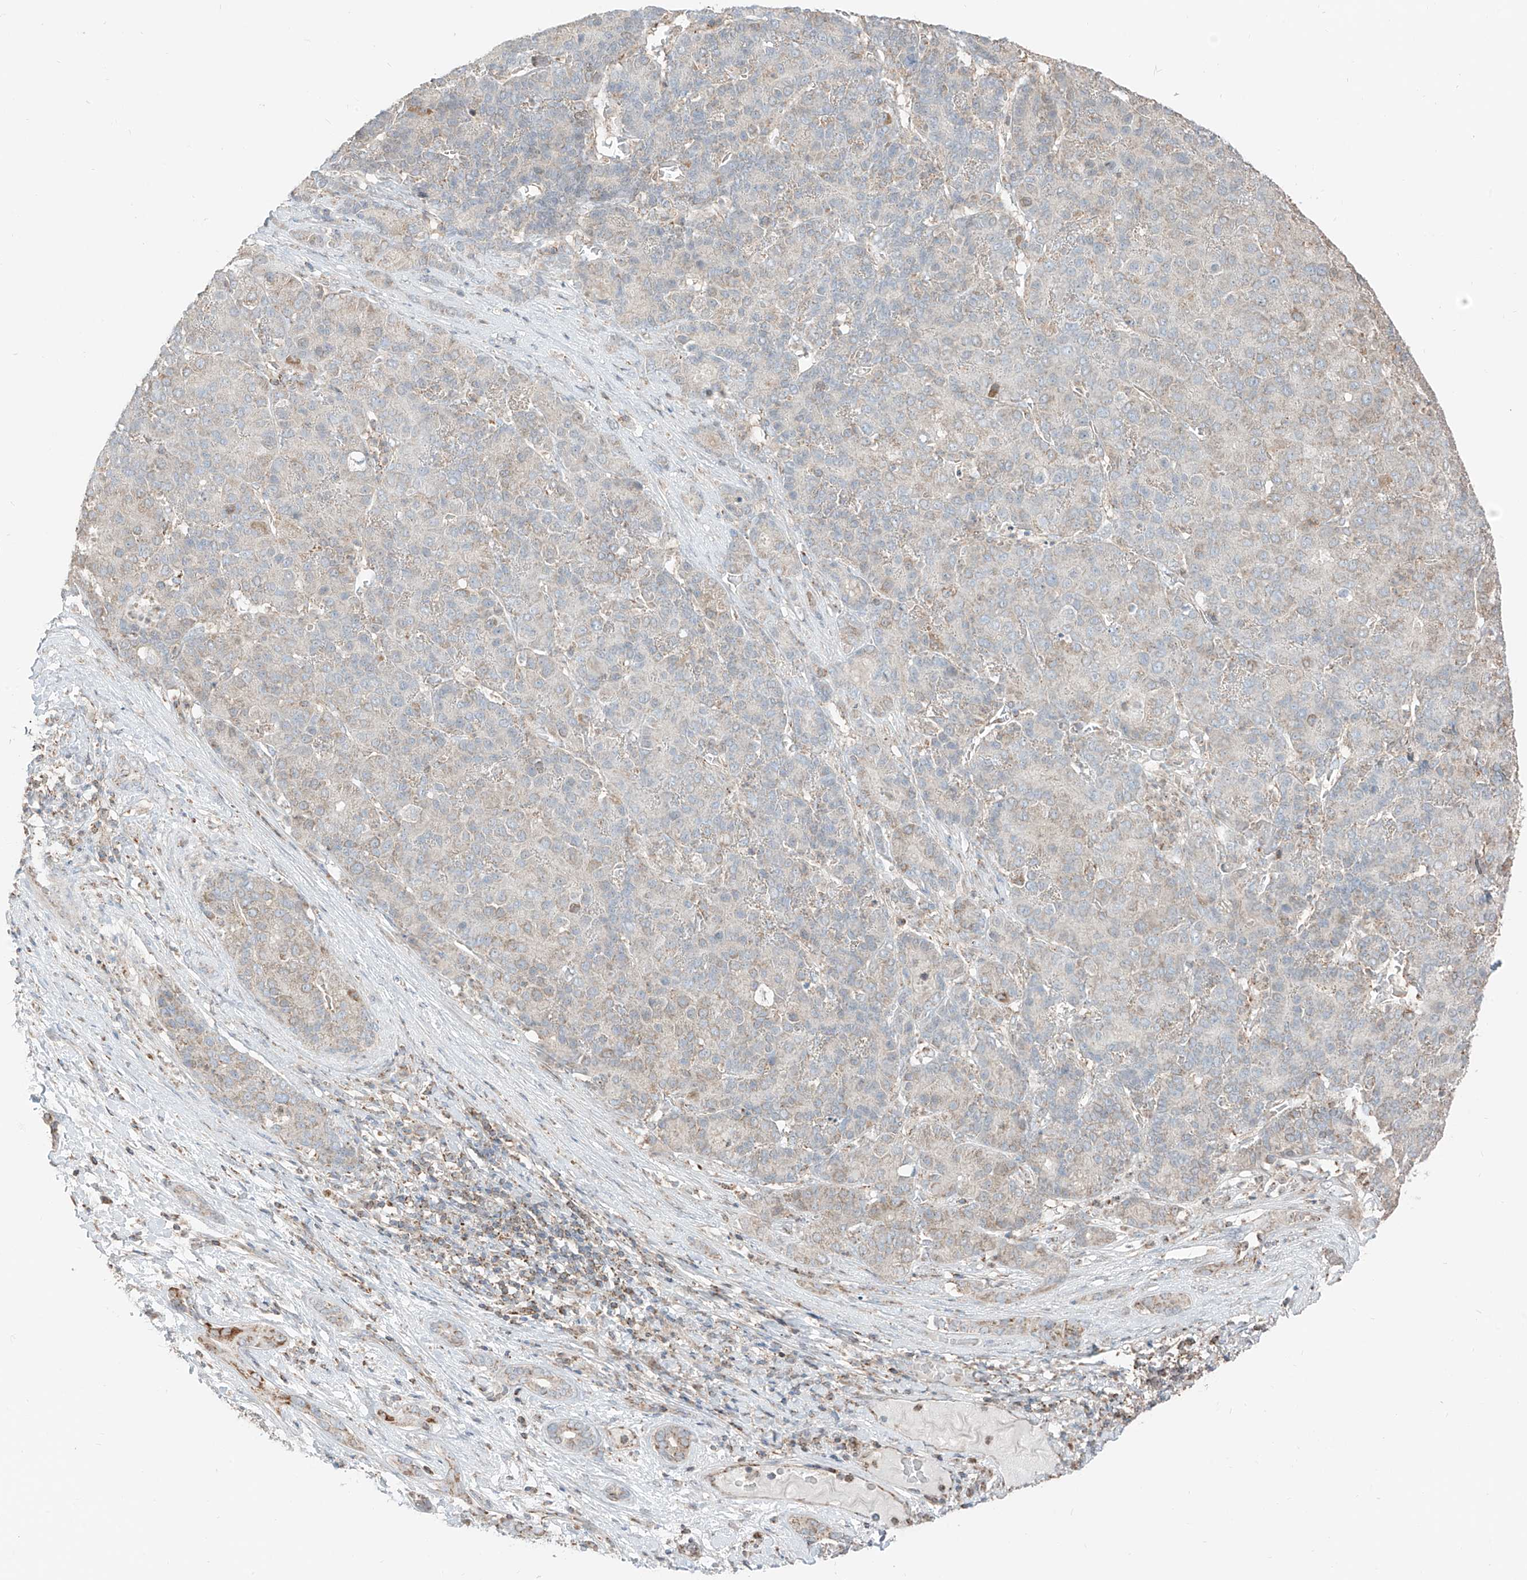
{"staining": {"intensity": "negative", "quantity": "none", "location": "none"}, "tissue": "liver cancer", "cell_type": "Tumor cells", "image_type": "cancer", "snomed": [{"axis": "morphology", "description": "Carcinoma, Hepatocellular, NOS"}, {"axis": "topography", "description": "Liver"}], "caption": "A high-resolution image shows immunohistochemistry (IHC) staining of liver cancer, which shows no significant staining in tumor cells. The staining is performed using DAB brown chromogen with nuclei counter-stained in using hematoxylin.", "gene": "ETHE1", "patient": {"sex": "male", "age": 65}}